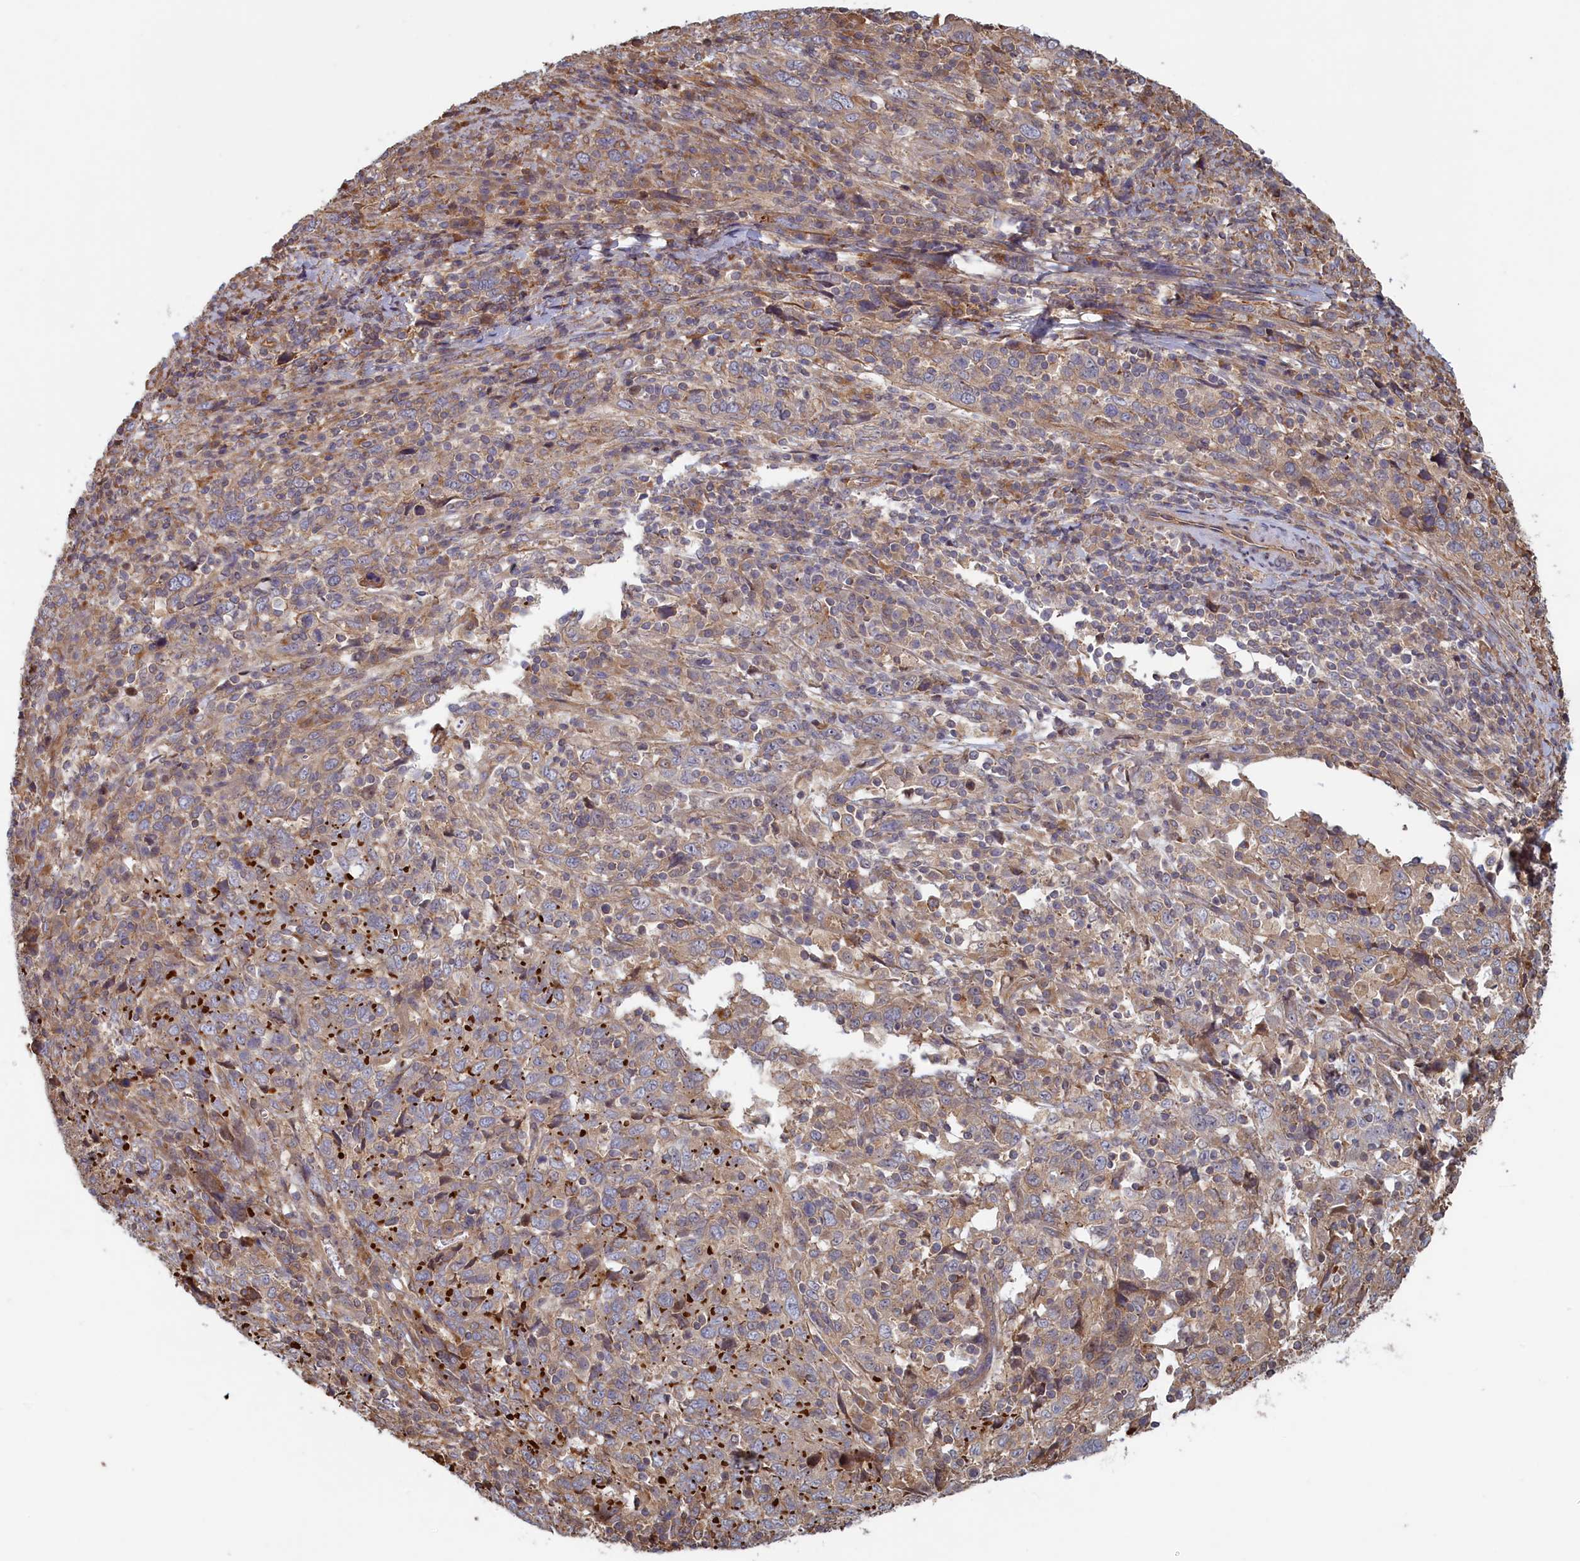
{"staining": {"intensity": "weak", "quantity": ">75%", "location": "cytoplasmic/membranous"}, "tissue": "cervical cancer", "cell_type": "Tumor cells", "image_type": "cancer", "snomed": [{"axis": "morphology", "description": "Squamous cell carcinoma, NOS"}, {"axis": "topography", "description": "Cervix"}], "caption": "The immunohistochemical stain highlights weak cytoplasmic/membranous expression in tumor cells of cervical cancer tissue.", "gene": "RILPL1", "patient": {"sex": "female", "age": 46}}